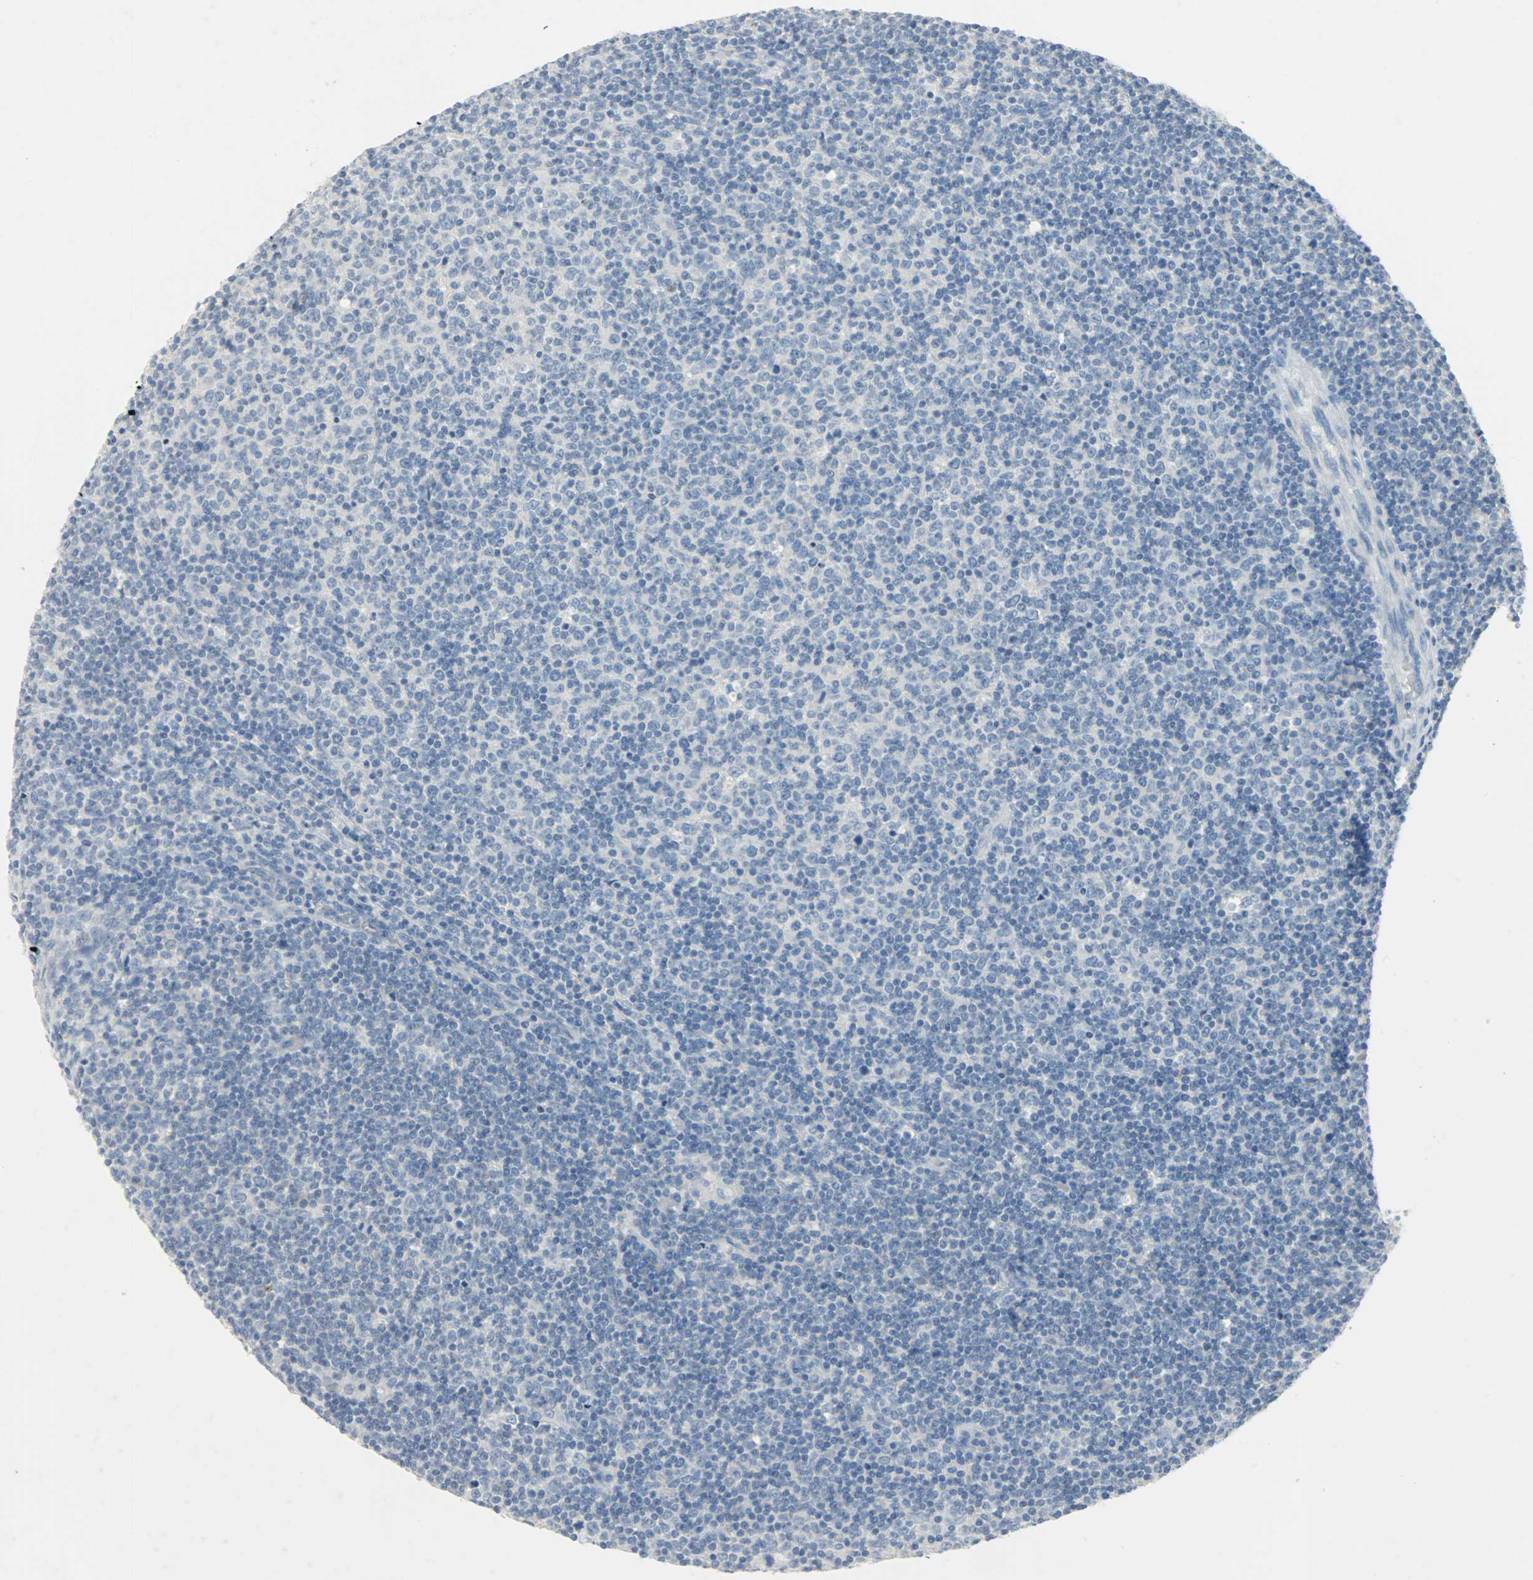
{"staining": {"intensity": "negative", "quantity": "none", "location": "none"}, "tissue": "lymphoma", "cell_type": "Tumor cells", "image_type": "cancer", "snomed": [{"axis": "morphology", "description": "Malignant lymphoma, non-Hodgkin's type, Low grade"}, {"axis": "topography", "description": "Lymph node"}], "caption": "Low-grade malignant lymphoma, non-Hodgkin's type stained for a protein using IHC reveals no staining tumor cells.", "gene": "PROM1", "patient": {"sex": "male", "age": 70}}